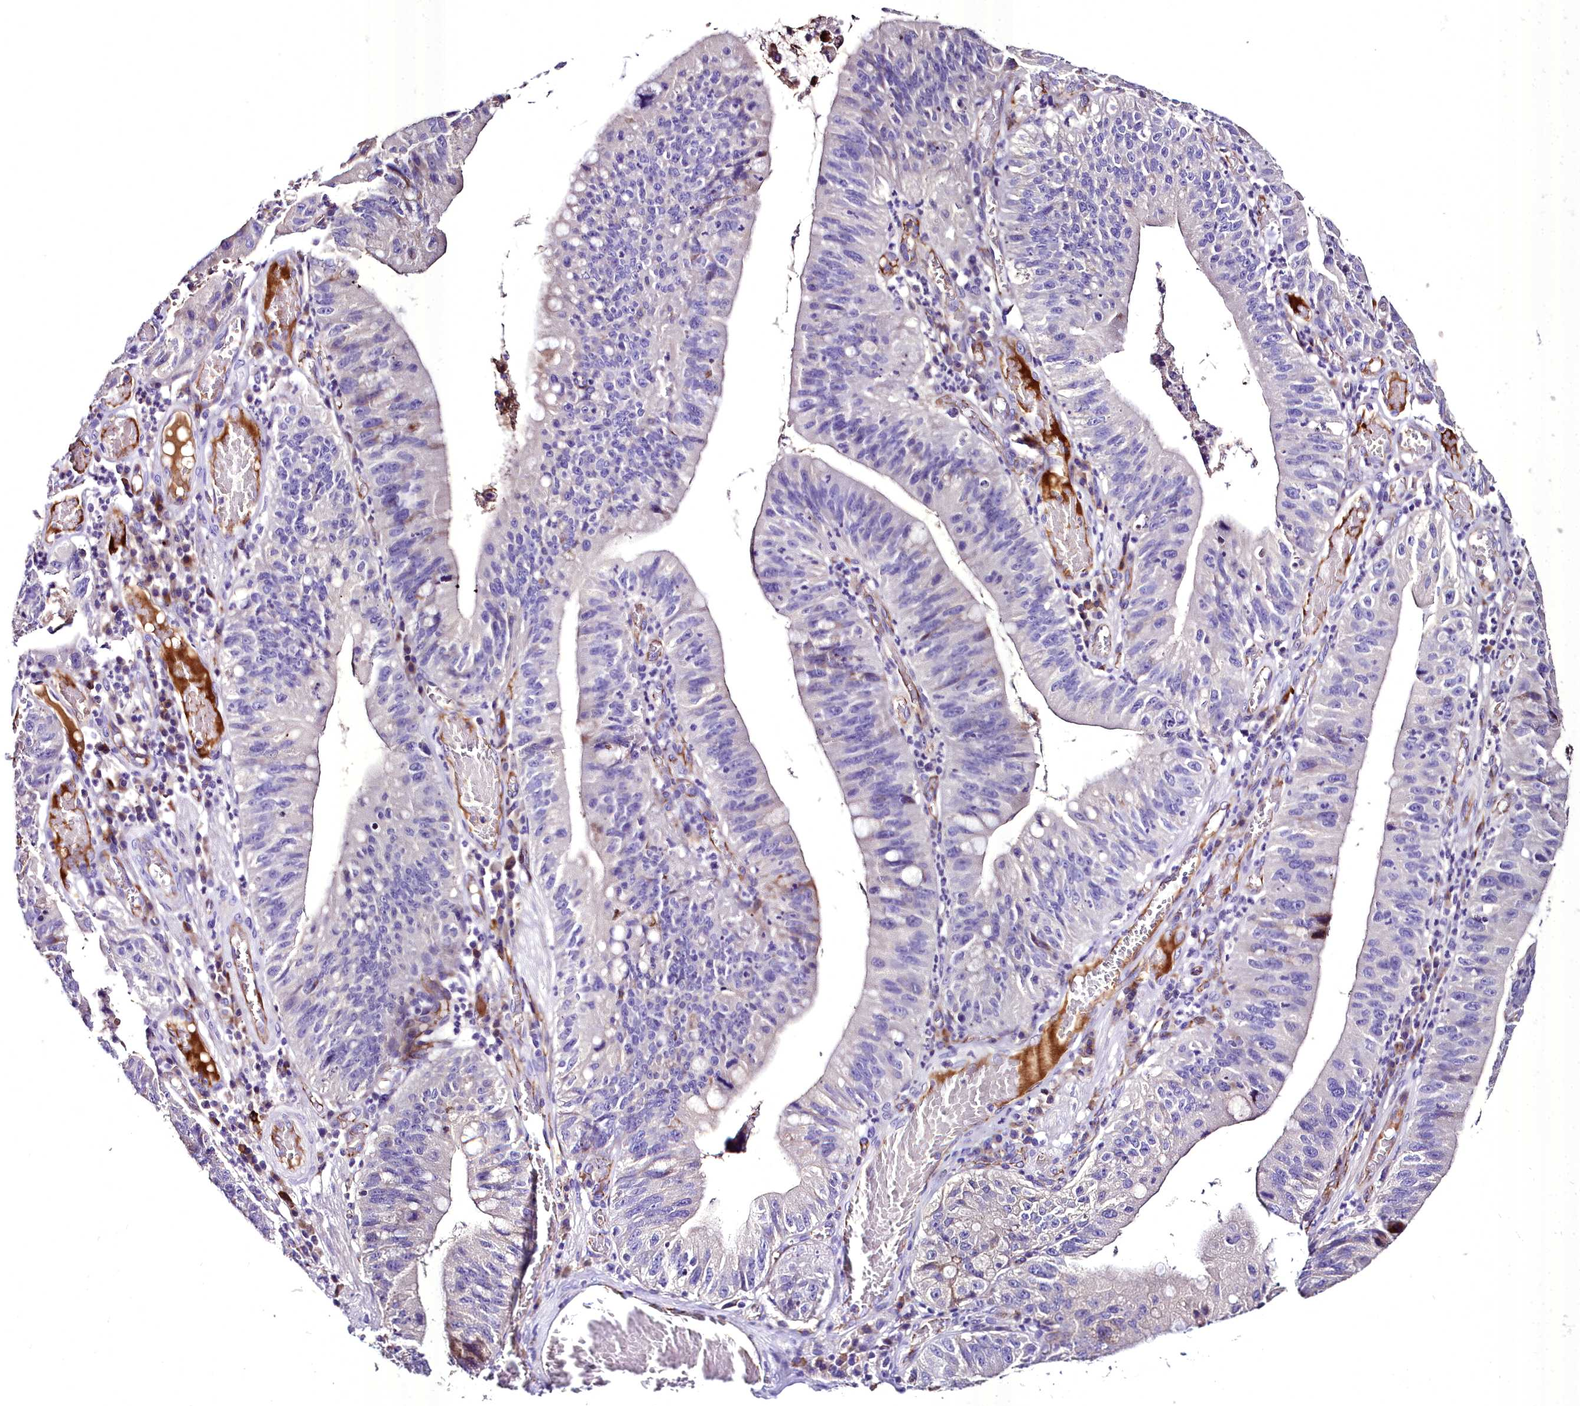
{"staining": {"intensity": "negative", "quantity": "none", "location": "none"}, "tissue": "stomach cancer", "cell_type": "Tumor cells", "image_type": "cancer", "snomed": [{"axis": "morphology", "description": "Adenocarcinoma, NOS"}, {"axis": "topography", "description": "Stomach"}], "caption": "Human stomach cancer (adenocarcinoma) stained for a protein using immunohistochemistry exhibits no positivity in tumor cells.", "gene": "MS4A18", "patient": {"sex": "male", "age": 59}}